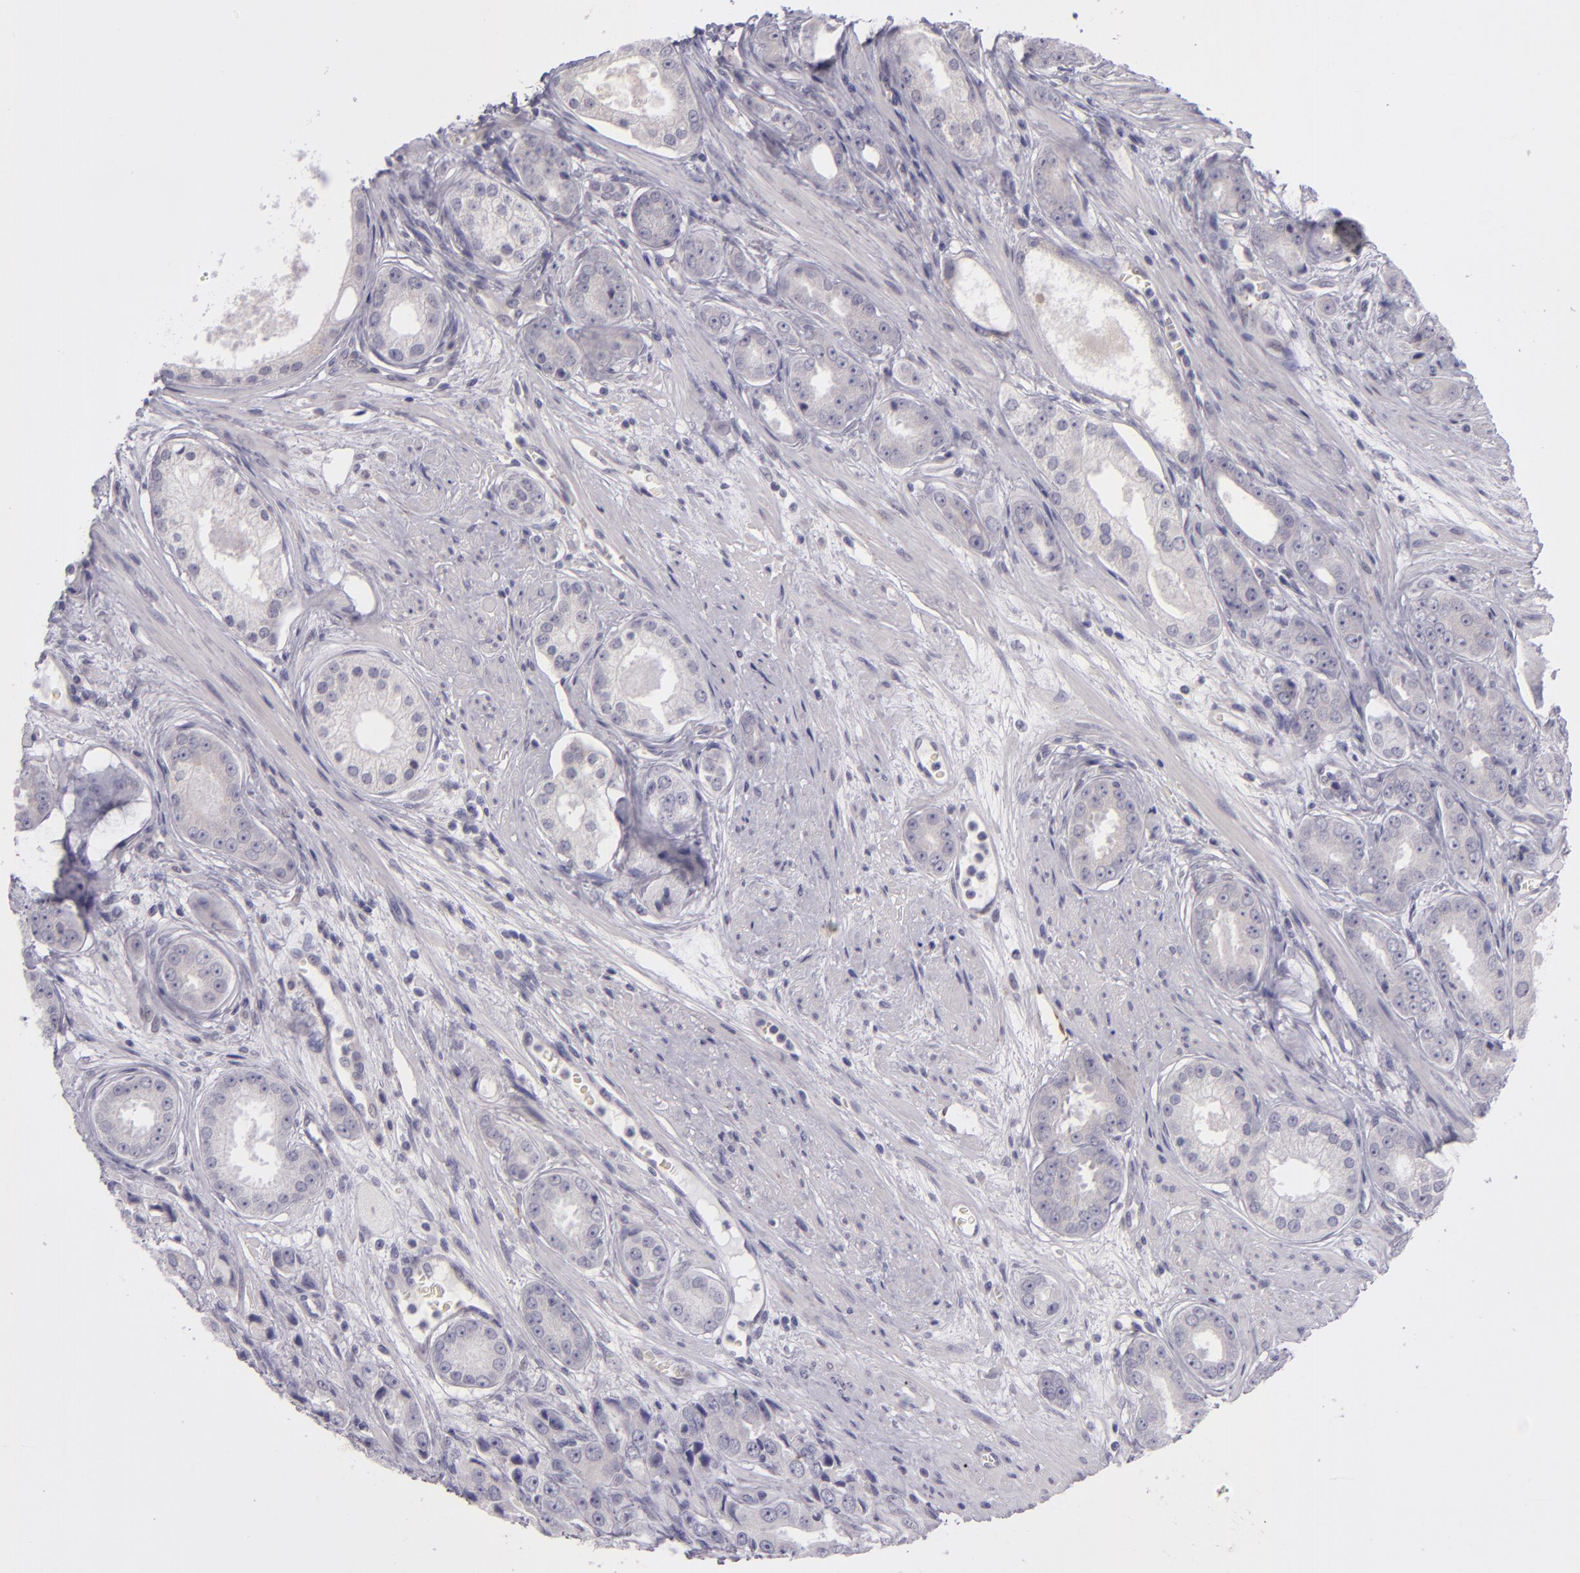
{"staining": {"intensity": "negative", "quantity": "none", "location": "none"}, "tissue": "prostate cancer", "cell_type": "Tumor cells", "image_type": "cancer", "snomed": [{"axis": "morphology", "description": "Adenocarcinoma, Medium grade"}, {"axis": "topography", "description": "Prostate"}], "caption": "High magnification brightfield microscopy of medium-grade adenocarcinoma (prostate) stained with DAB (3,3'-diaminobenzidine) (brown) and counterstained with hematoxylin (blue): tumor cells show no significant staining.", "gene": "SNCB", "patient": {"sex": "male", "age": 53}}